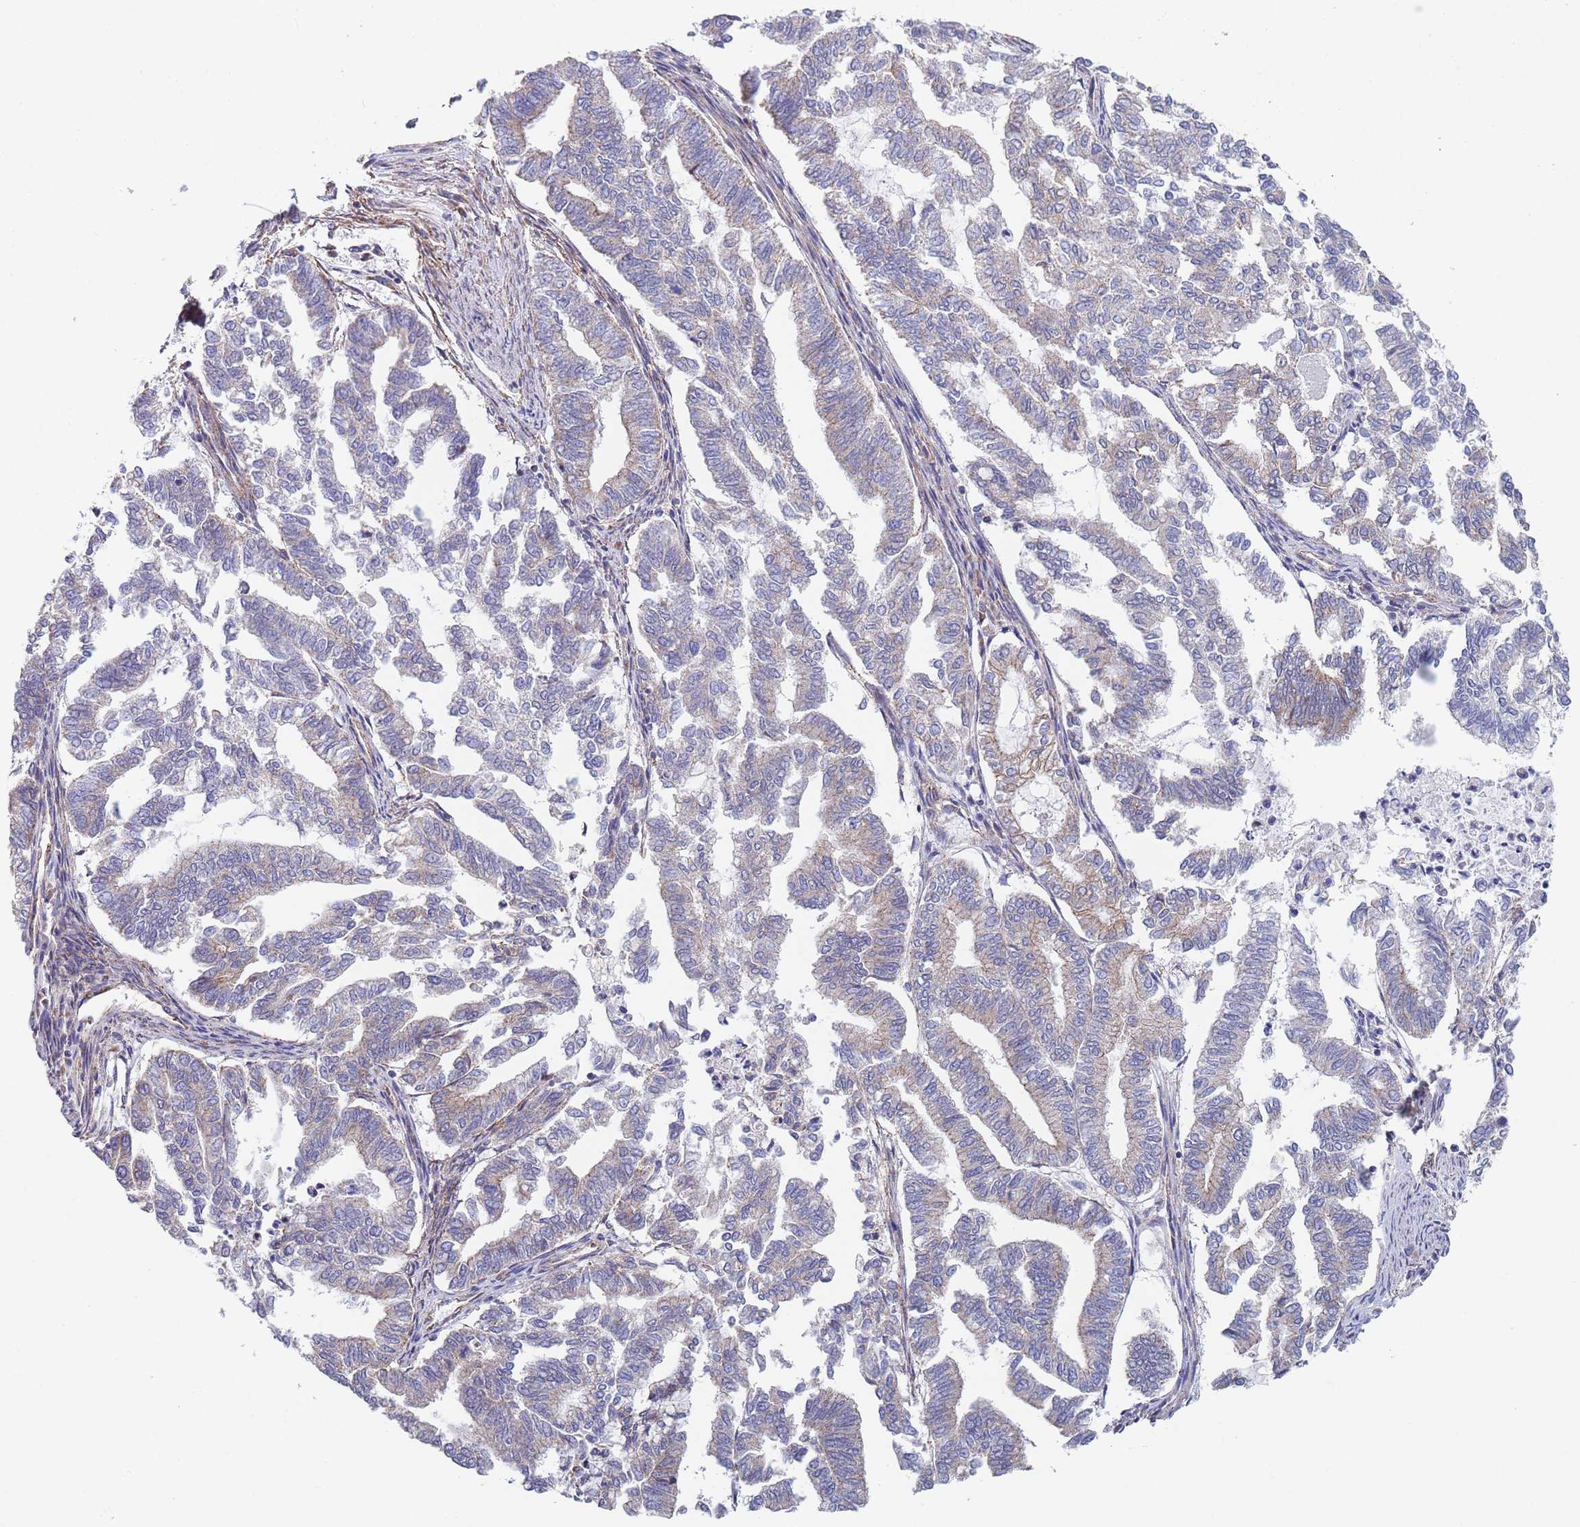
{"staining": {"intensity": "moderate", "quantity": "<25%", "location": "cytoplasmic/membranous"}, "tissue": "endometrial cancer", "cell_type": "Tumor cells", "image_type": "cancer", "snomed": [{"axis": "morphology", "description": "Adenocarcinoma, NOS"}, {"axis": "topography", "description": "Endometrium"}], "caption": "Protein positivity by immunohistochemistry reveals moderate cytoplasmic/membranous staining in approximately <25% of tumor cells in adenocarcinoma (endometrial).", "gene": "PWWP3A", "patient": {"sex": "female", "age": 79}}